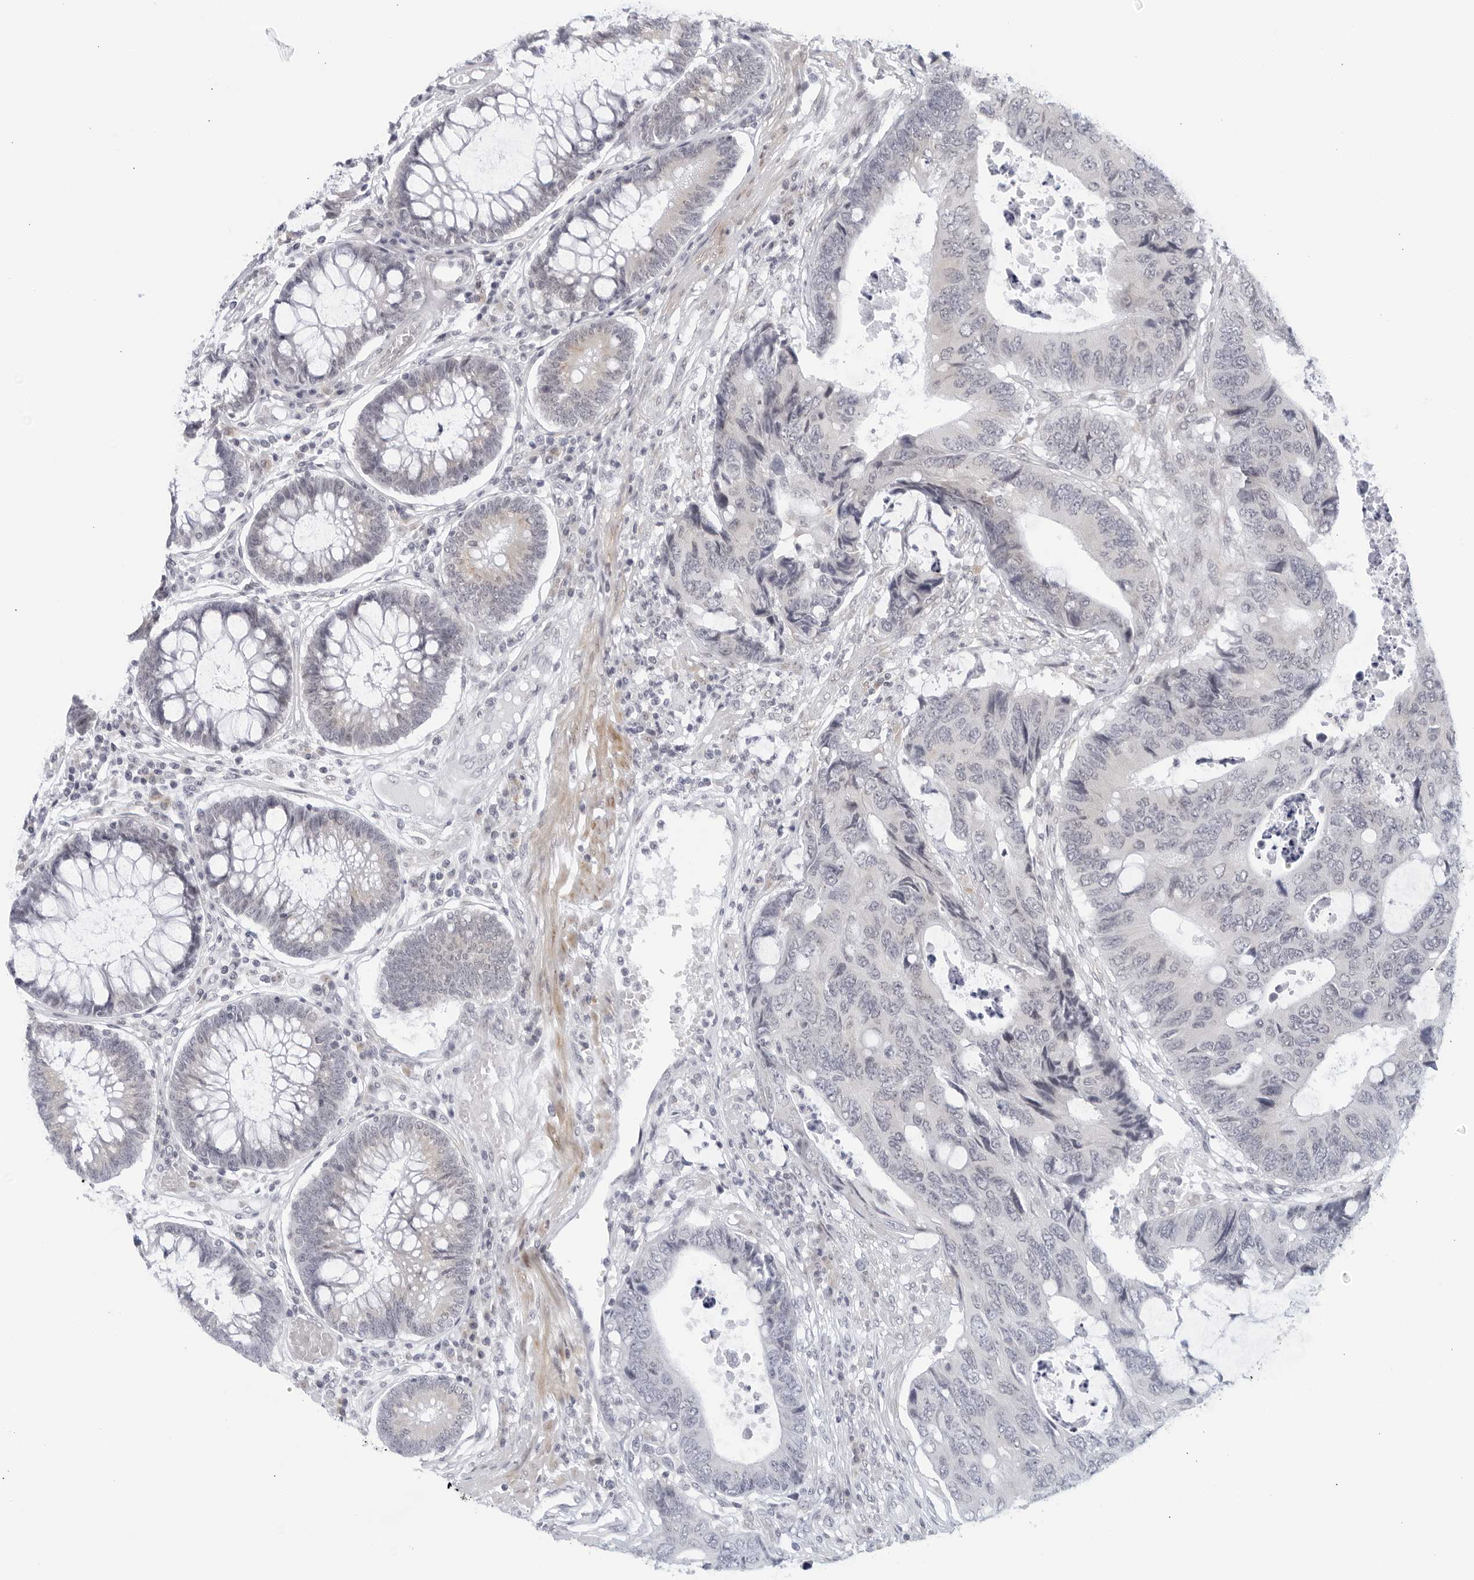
{"staining": {"intensity": "negative", "quantity": "none", "location": "none"}, "tissue": "colorectal cancer", "cell_type": "Tumor cells", "image_type": "cancer", "snomed": [{"axis": "morphology", "description": "Adenocarcinoma, NOS"}, {"axis": "topography", "description": "Rectum"}], "caption": "This is an immunohistochemistry histopathology image of human colorectal cancer (adenocarcinoma). There is no staining in tumor cells.", "gene": "WDTC1", "patient": {"sex": "male", "age": 84}}